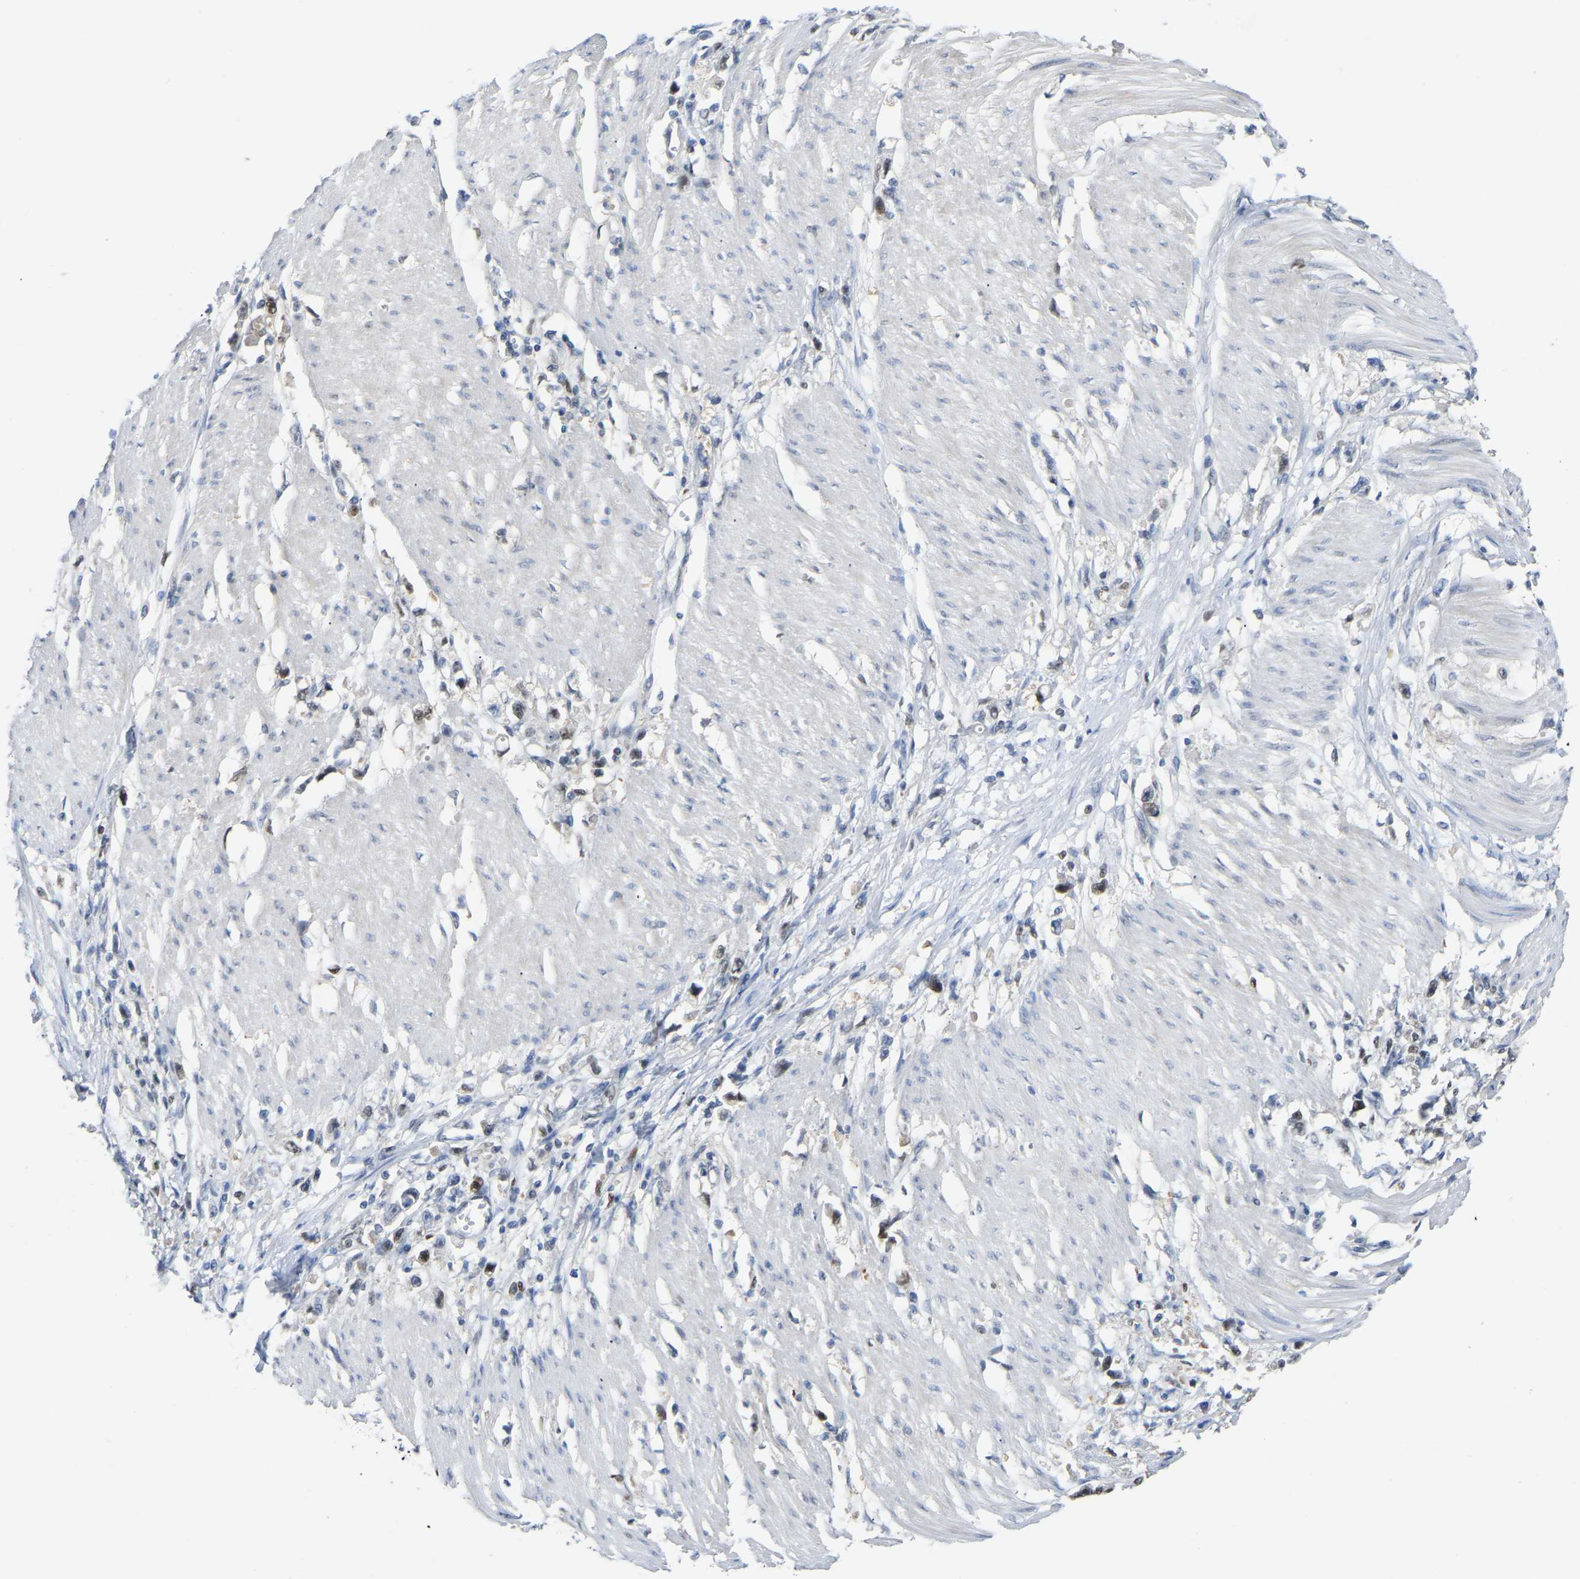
{"staining": {"intensity": "moderate", "quantity": "<25%", "location": "nuclear"}, "tissue": "stomach cancer", "cell_type": "Tumor cells", "image_type": "cancer", "snomed": [{"axis": "morphology", "description": "Adenocarcinoma, NOS"}, {"axis": "topography", "description": "Stomach"}], "caption": "Immunohistochemistry (IHC) photomicrograph of human stomach cancer (adenocarcinoma) stained for a protein (brown), which displays low levels of moderate nuclear expression in approximately <25% of tumor cells.", "gene": "KLRG2", "patient": {"sex": "female", "age": 59}}